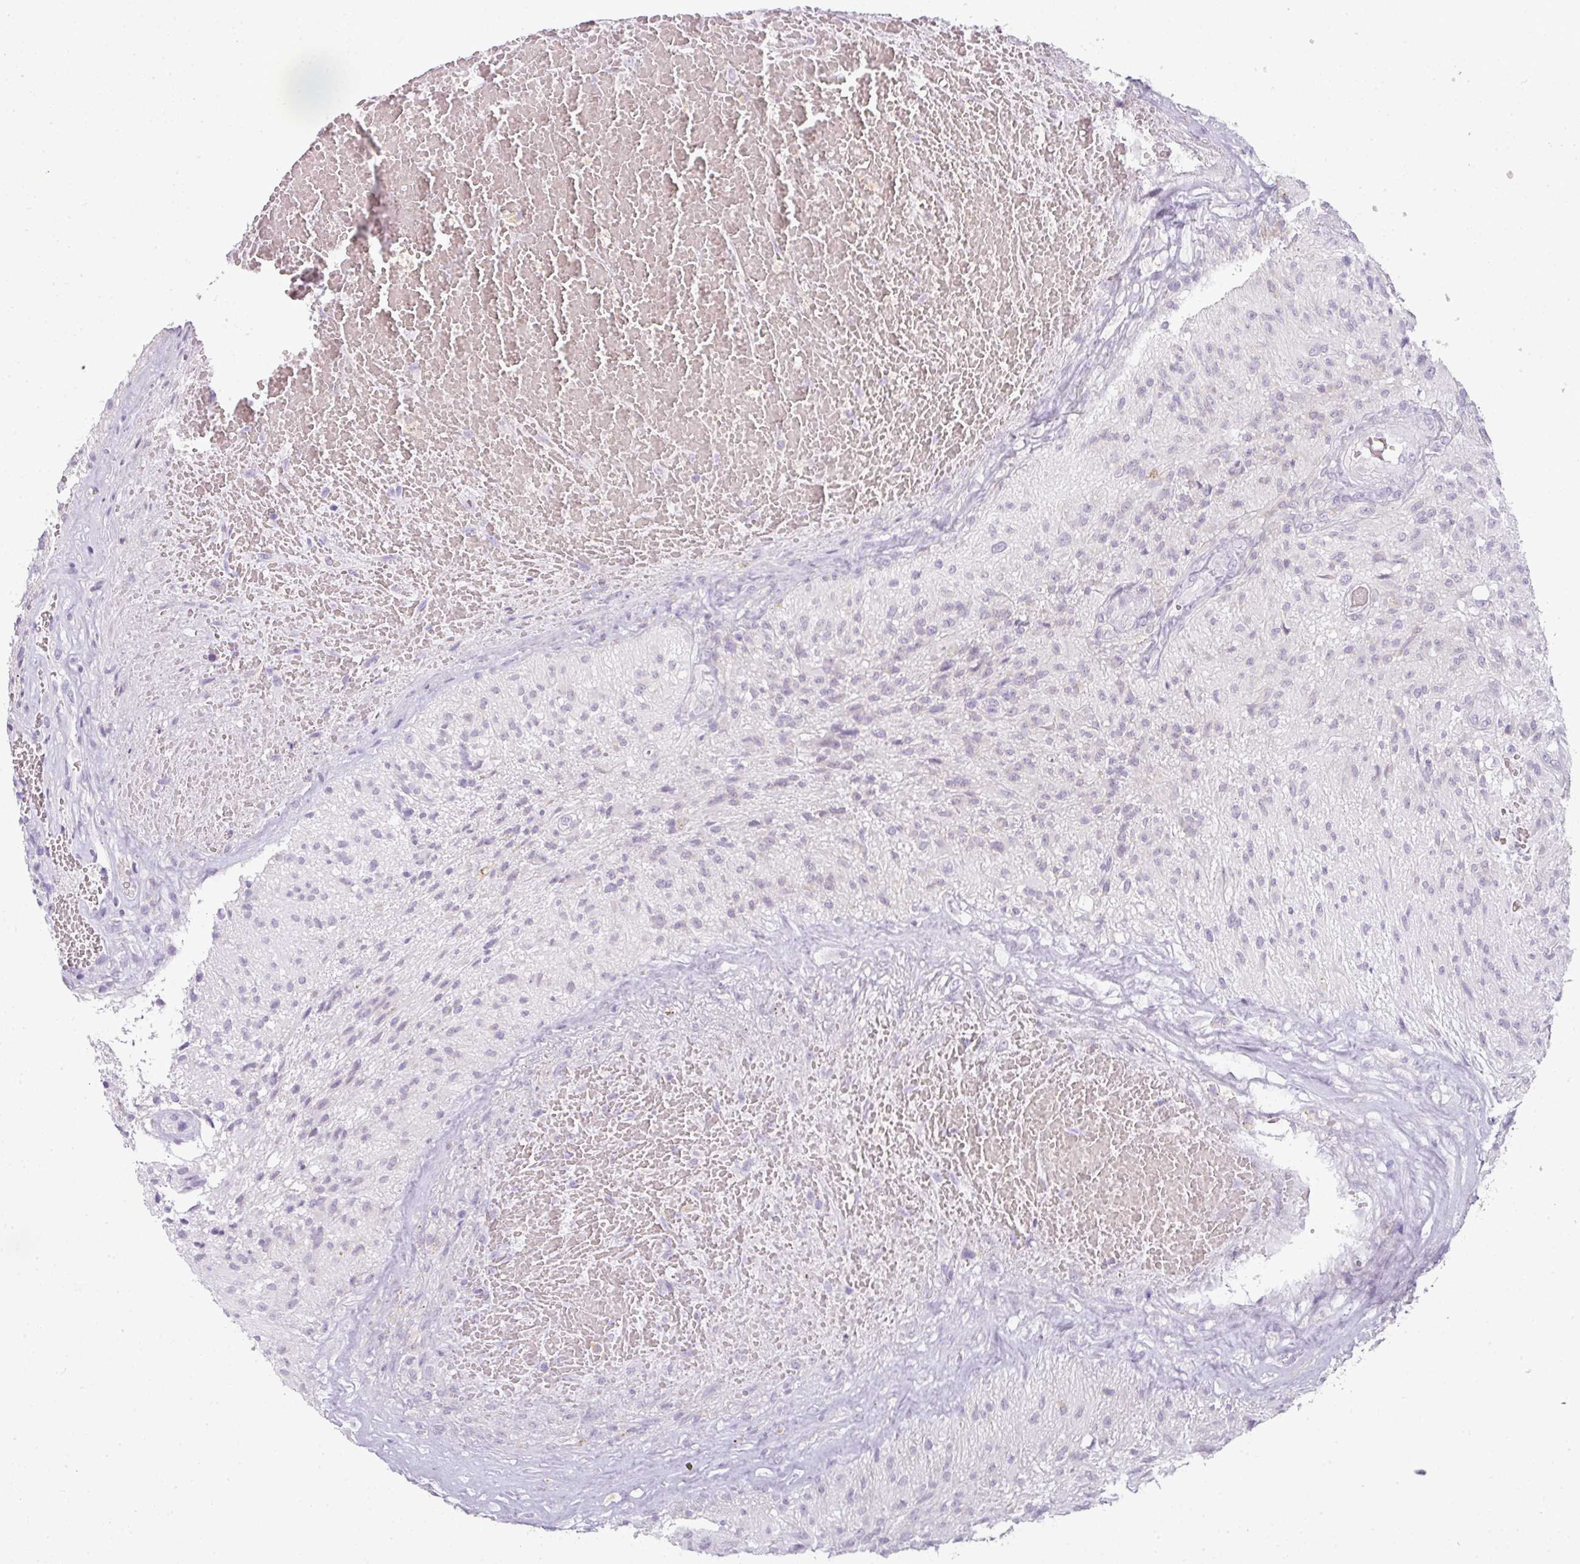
{"staining": {"intensity": "negative", "quantity": "none", "location": "none"}, "tissue": "glioma", "cell_type": "Tumor cells", "image_type": "cancer", "snomed": [{"axis": "morphology", "description": "Glioma, malignant, High grade"}, {"axis": "topography", "description": "Brain"}], "caption": "IHC photomicrograph of glioma stained for a protein (brown), which demonstrates no positivity in tumor cells.", "gene": "RBMY1F", "patient": {"sex": "male", "age": 56}}